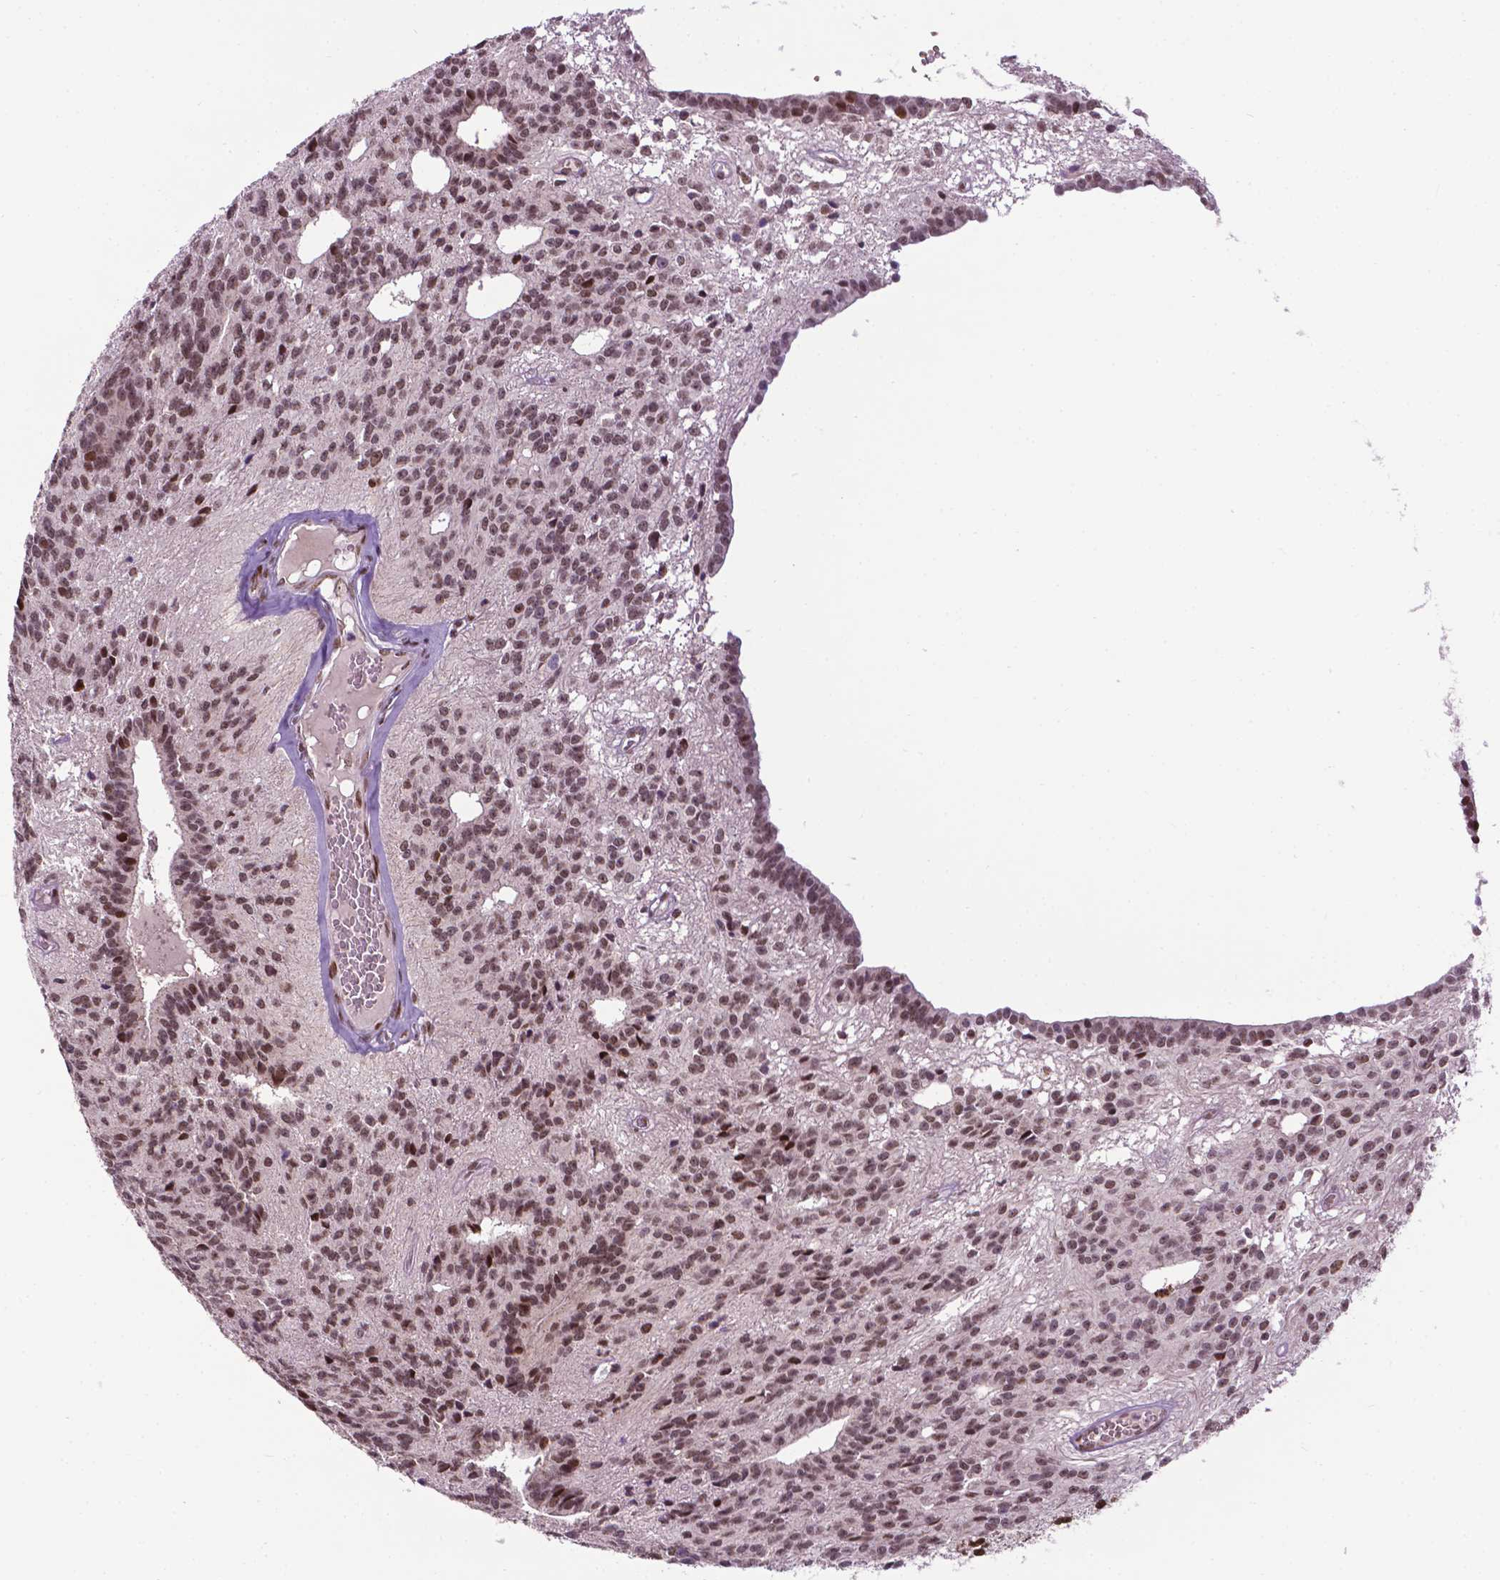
{"staining": {"intensity": "moderate", "quantity": ">75%", "location": "nuclear"}, "tissue": "glioma", "cell_type": "Tumor cells", "image_type": "cancer", "snomed": [{"axis": "morphology", "description": "Glioma, malignant, Low grade"}, {"axis": "topography", "description": "Brain"}], "caption": "The image exhibits staining of low-grade glioma (malignant), revealing moderate nuclear protein expression (brown color) within tumor cells. (Stains: DAB (3,3'-diaminobenzidine) in brown, nuclei in blue, Microscopy: brightfield microscopy at high magnification).", "gene": "ZNF41", "patient": {"sex": "male", "age": 31}}